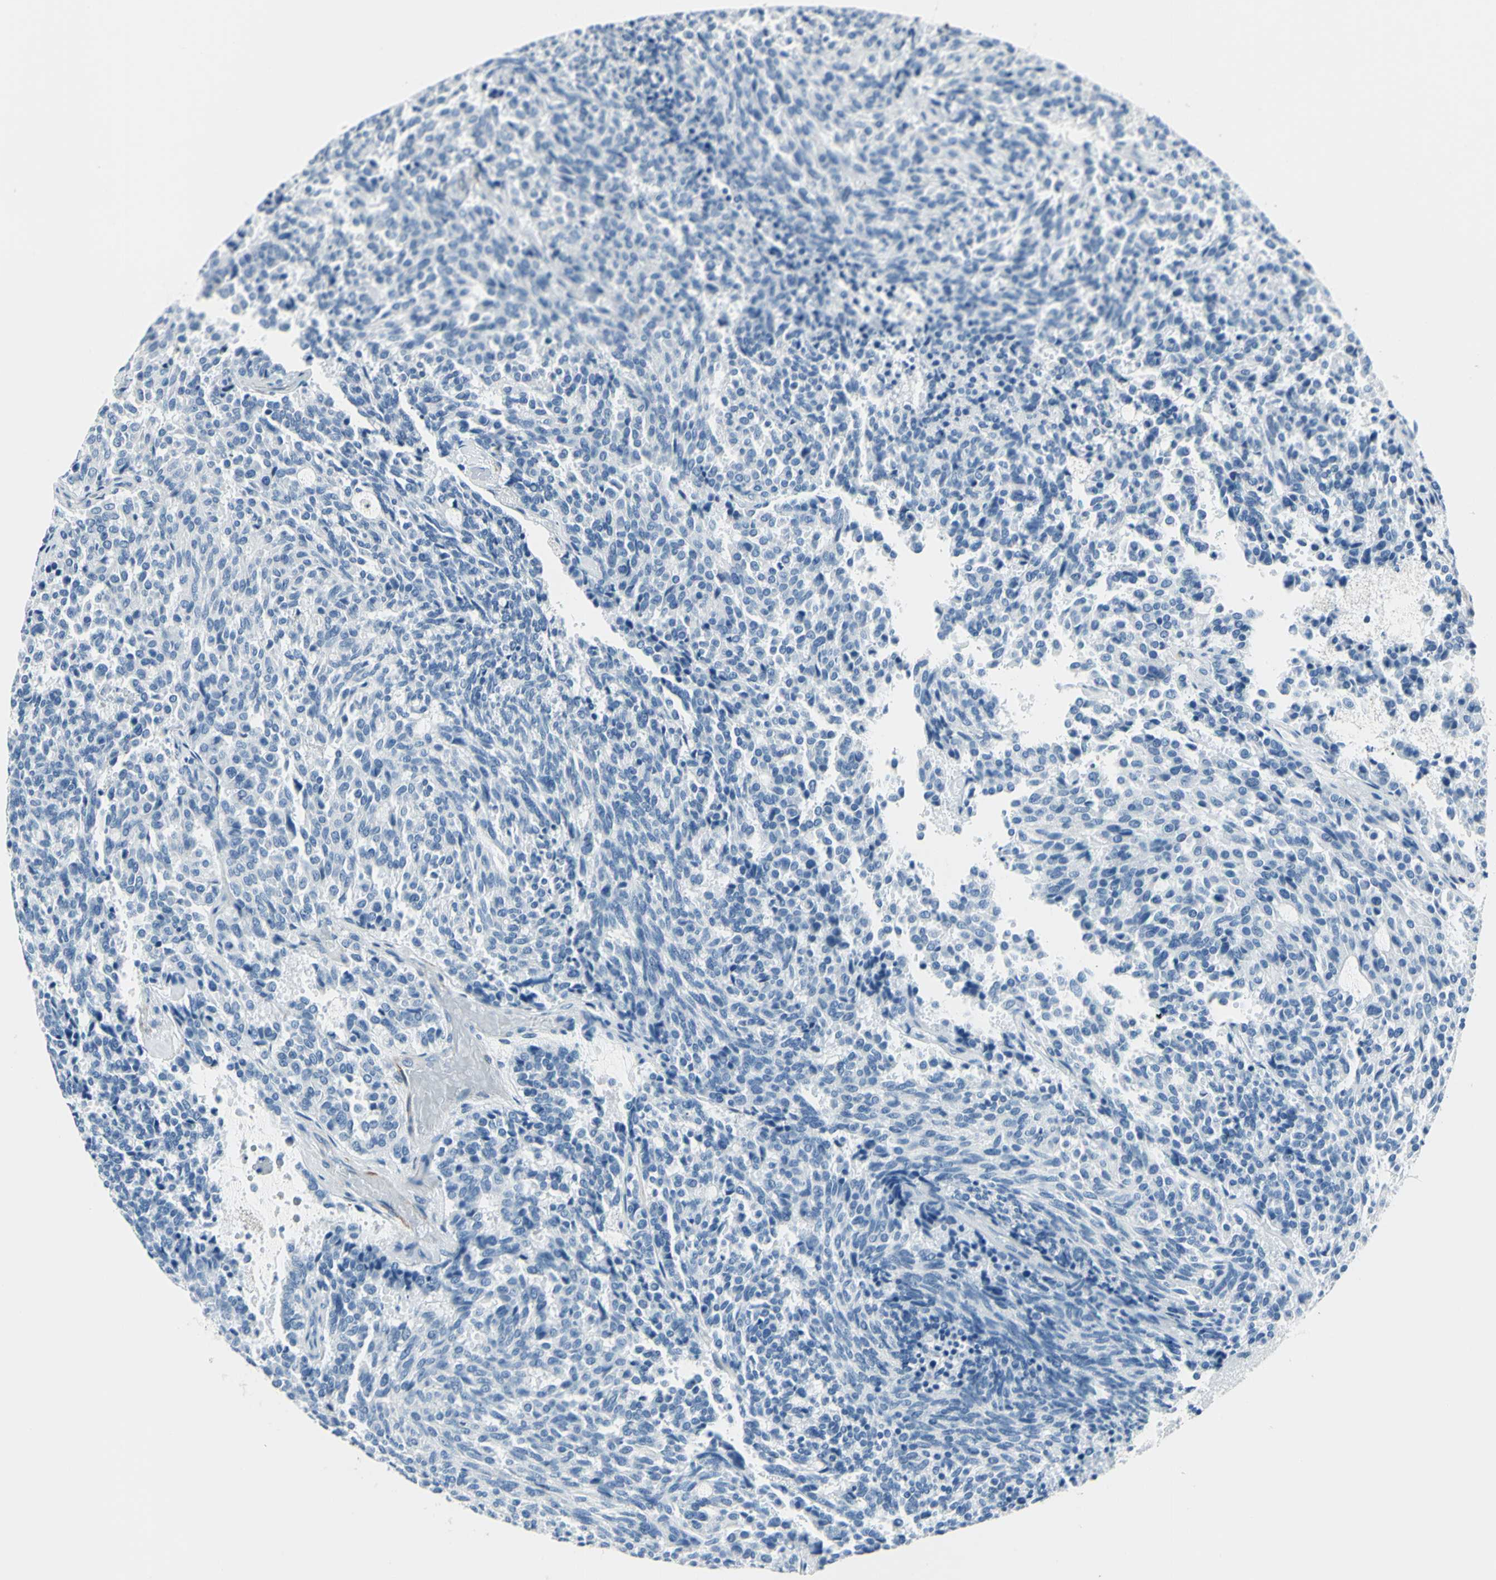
{"staining": {"intensity": "negative", "quantity": "none", "location": "none"}, "tissue": "carcinoid", "cell_type": "Tumor cells", "image_type": "cancer", "snomed": [{"axis": "morphology", "description": "Carcinoid, malignant, NOS"}, {"axis": "topography", "description": "Pancreas"}], "caption": "A histopathology image of carcinoid stained for a protein demonstrates no brown staining in tumor cells.", "gene": "CDH15", "patient": {"sex": "female", "age": 54}}